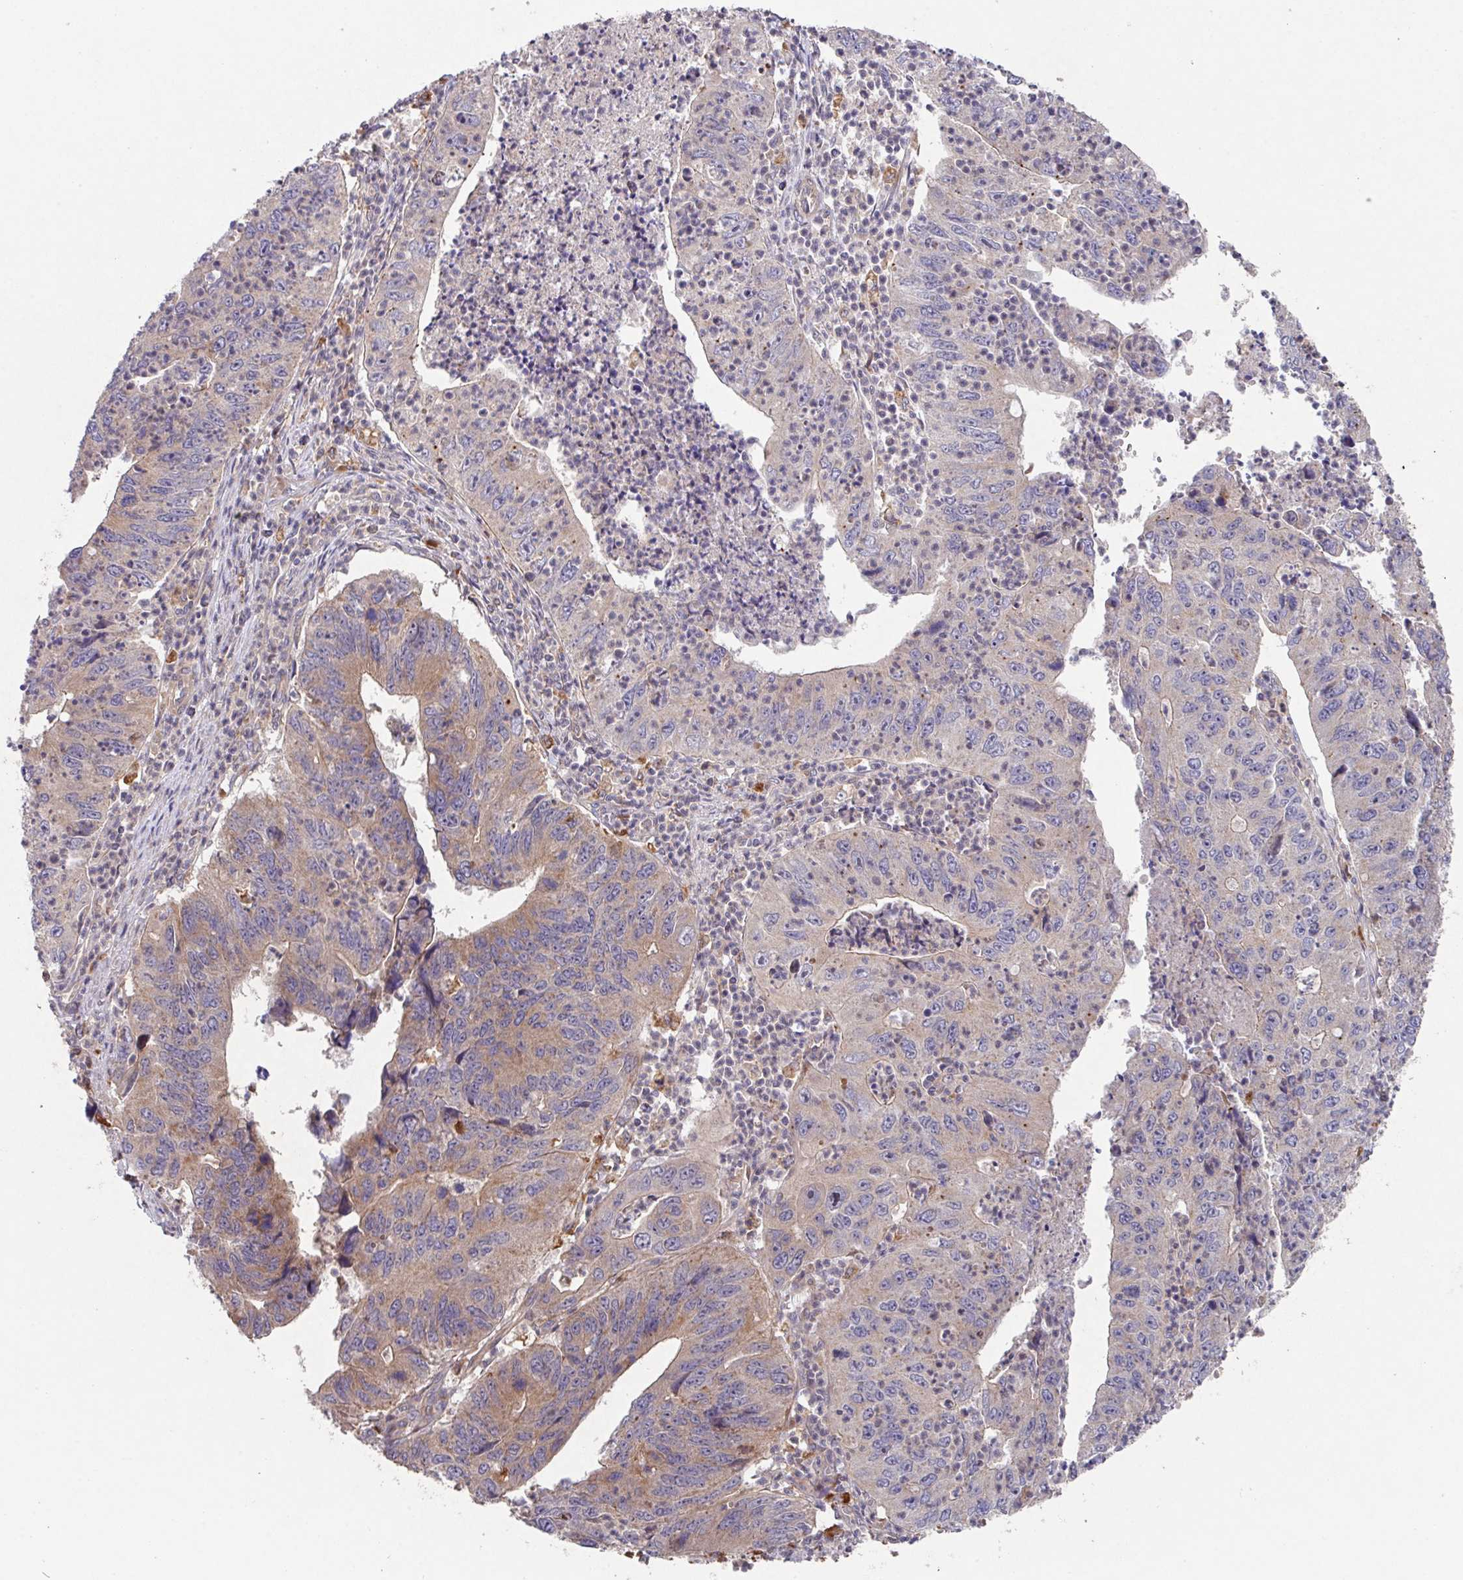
{"staining": {"intensity": "moderate", "quantity": ">75%", "location": "cytoplasmic/membranous"}, "tissue": "stomach cancer", "cell_type": "Tumor cells", "image_type": "cancer", "snomed": [{"axis": "morphology", "description": "Adenocarcinoma, NOS"}, {"axis": "topography", "description": "Stomach"}], "caption": "Stomach cancer was stained to show a protein in brown. There is medium levels of moderate cytoplasmic/membranous staining in about >75% of tumor cells.", "gene": "TRIM14", "patient": {"sex": "male", "age": 59}}